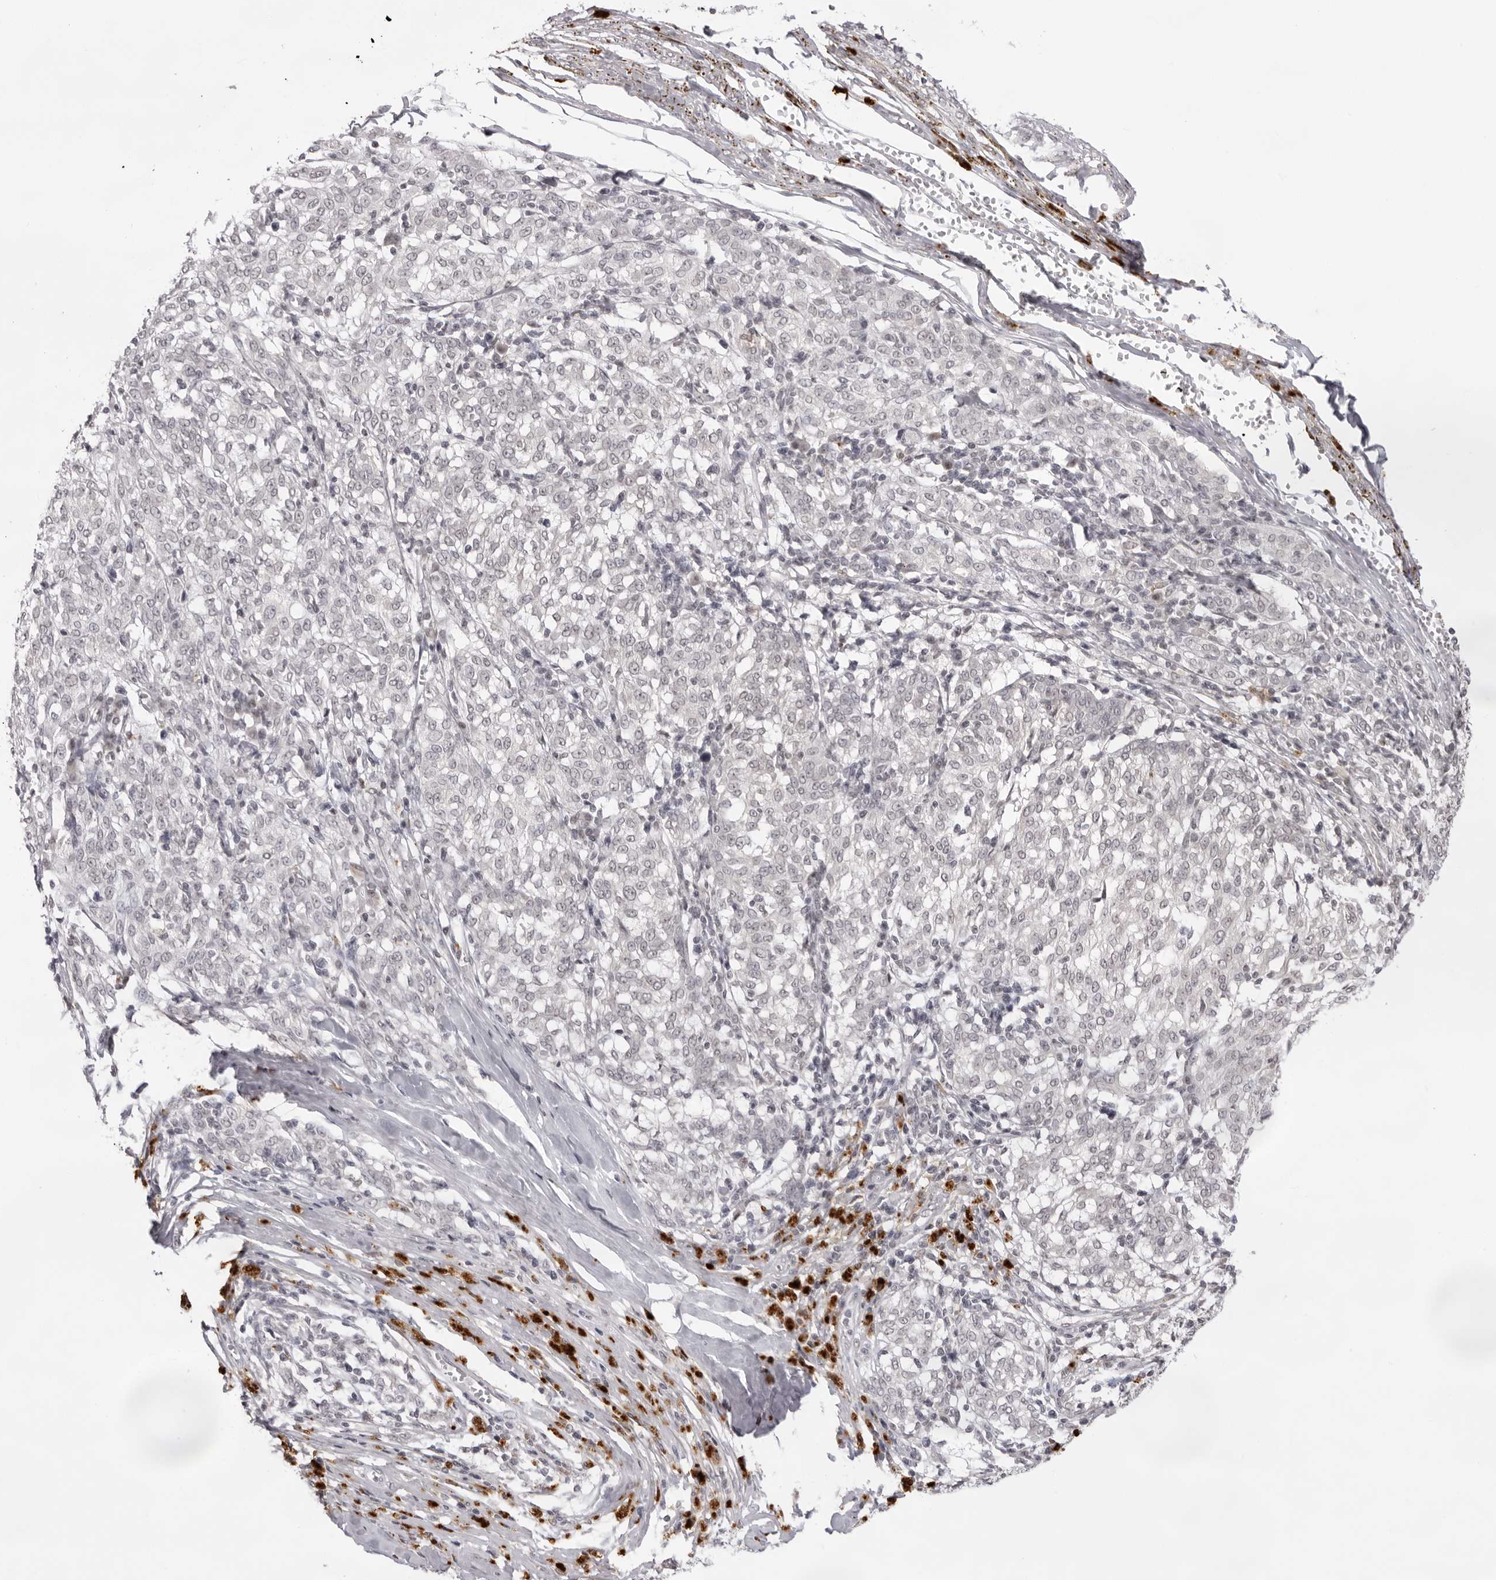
{"staining": {"intensity": "negative", "quantity": "none", "location": "none"}, "tissue": "melanoma", "cell_type": "Tumor cells", "image_type": "cancer", "snomed": [{"axis": "morphology", "description": "Malignant melanoma, NOS"}, {"axis": "topography", "description": "Skin"}], "caption": "Malignant melanoma was stained to show a protein in brown. There is no significant staining in tumor cells.", "gene": "NTM", "patient": {"sex": "female", "age": 72}}